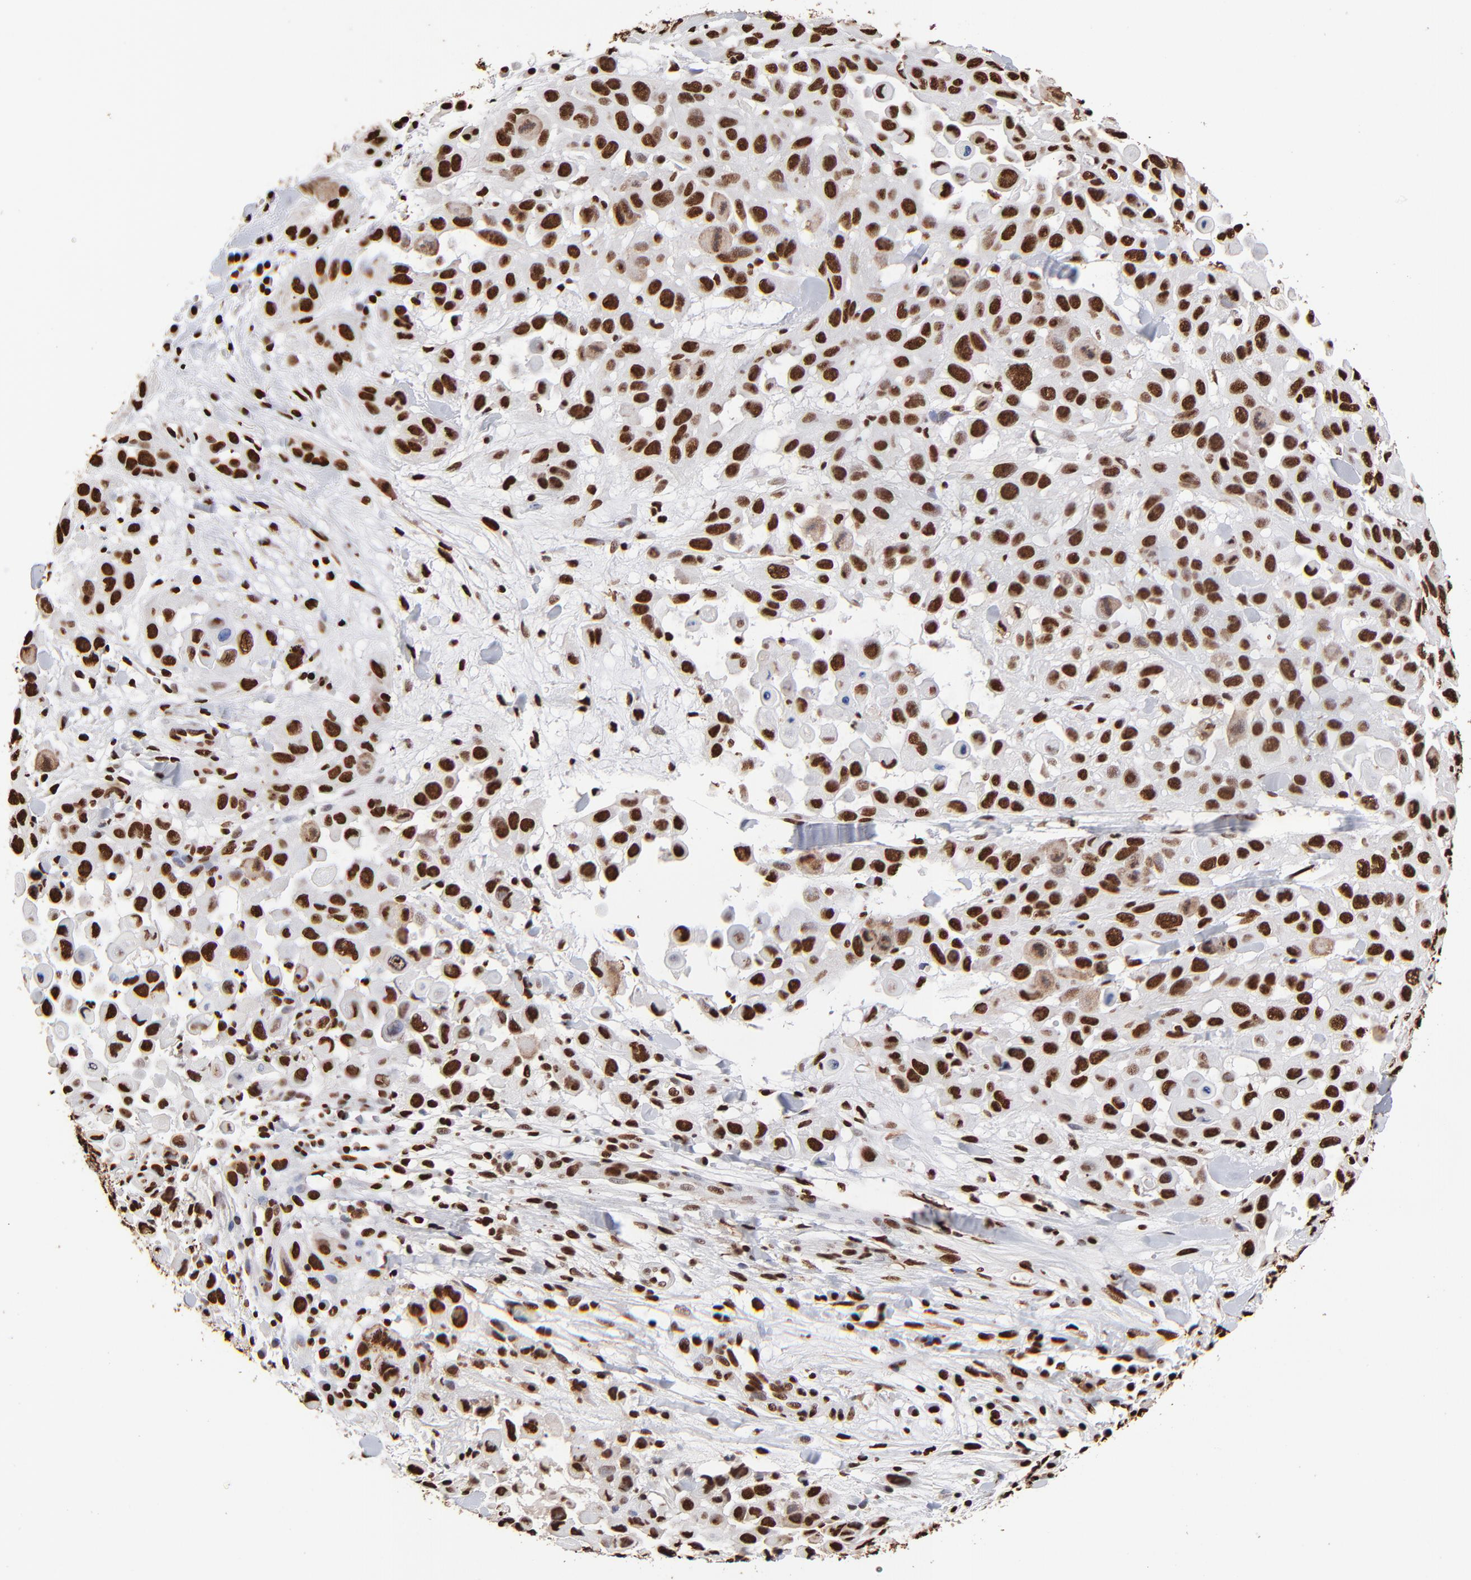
{"staining": {"intensity": "strong", "quantity": ">75%", "location": "nuclear"}, "tissue": "skin cancer", "cell_type": "Tumor cells", "image_type": "cancer", "snomed": [{"axis": "morphology", "description": "Squamous cell carcinoma, NOS"}, {"axis": "topography", "description": "Skin"}], "caption": "Immunohistochemistry (IHC) photomicrograph of neoplastic tissue: human squamous cell carcinoma (skin) stained using IHC shows high levels of strong protein expression localized specifically in the nuclear of tumor cells, appearing as a nuclear brown color.", "gene": "ZNF544", "patient": {"sex": "male", "age": 81}}